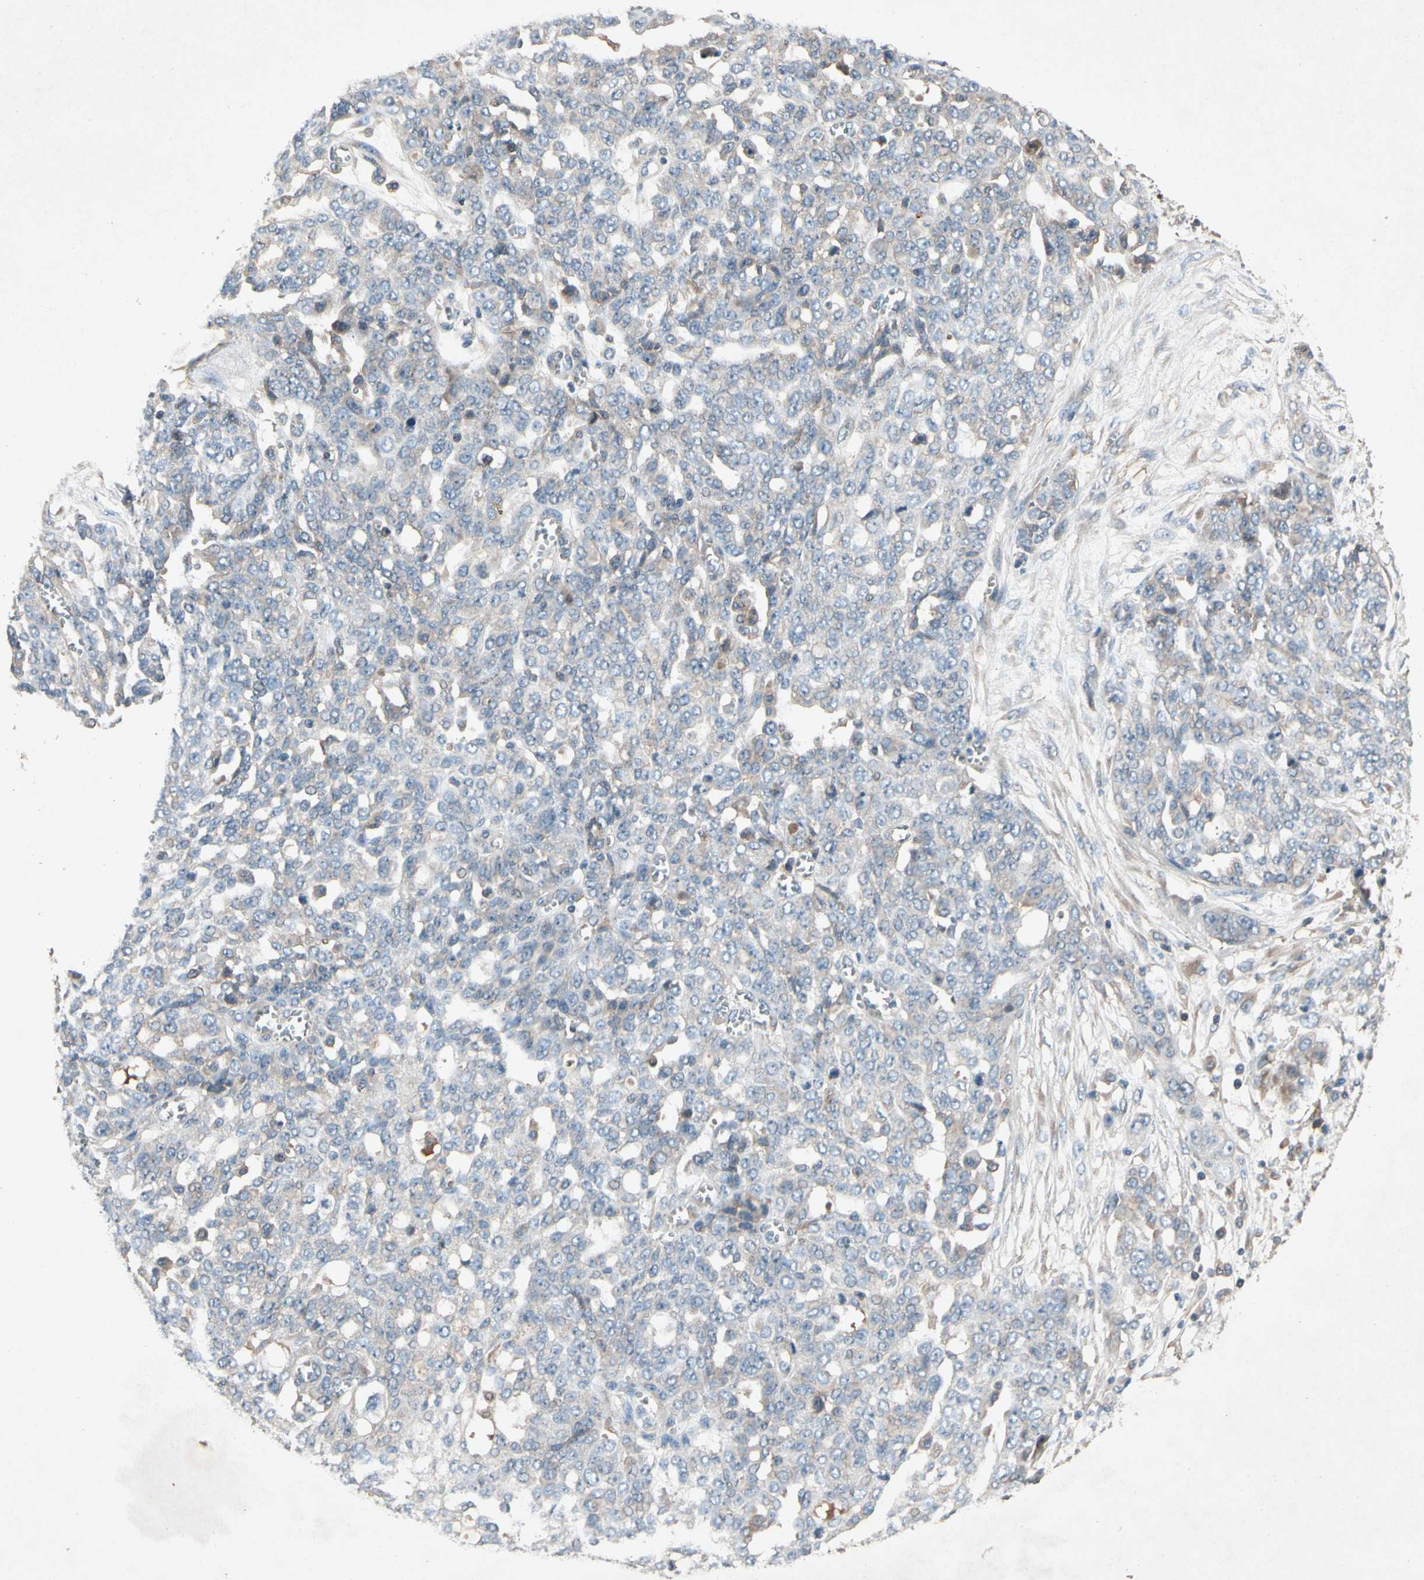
{"staining": {"intensity": "weak", "quantity": "<25%", "location": "cytoplasmic/membranous"}, "tissue": "ovarian cancer", "cell_type": "Tumor cells", "image_type": "cancer", "snomed": [{"axis": "morphology", "description": "Cystadenocarcinoma, serous, NOS"}, {"axis": "topography", "description": "Soft tissue"}, {"axis": "topography", "description": "Ovary"}], "caption": "Immunohistochemistry photomicrograph of ovarian cancer (serous cystadenocarcinoma) stained for a protein (brown), which reveals no staining in tumor cells.", "gene": "IL1RL1", "patient": {"sex": "female", "age": 57}}